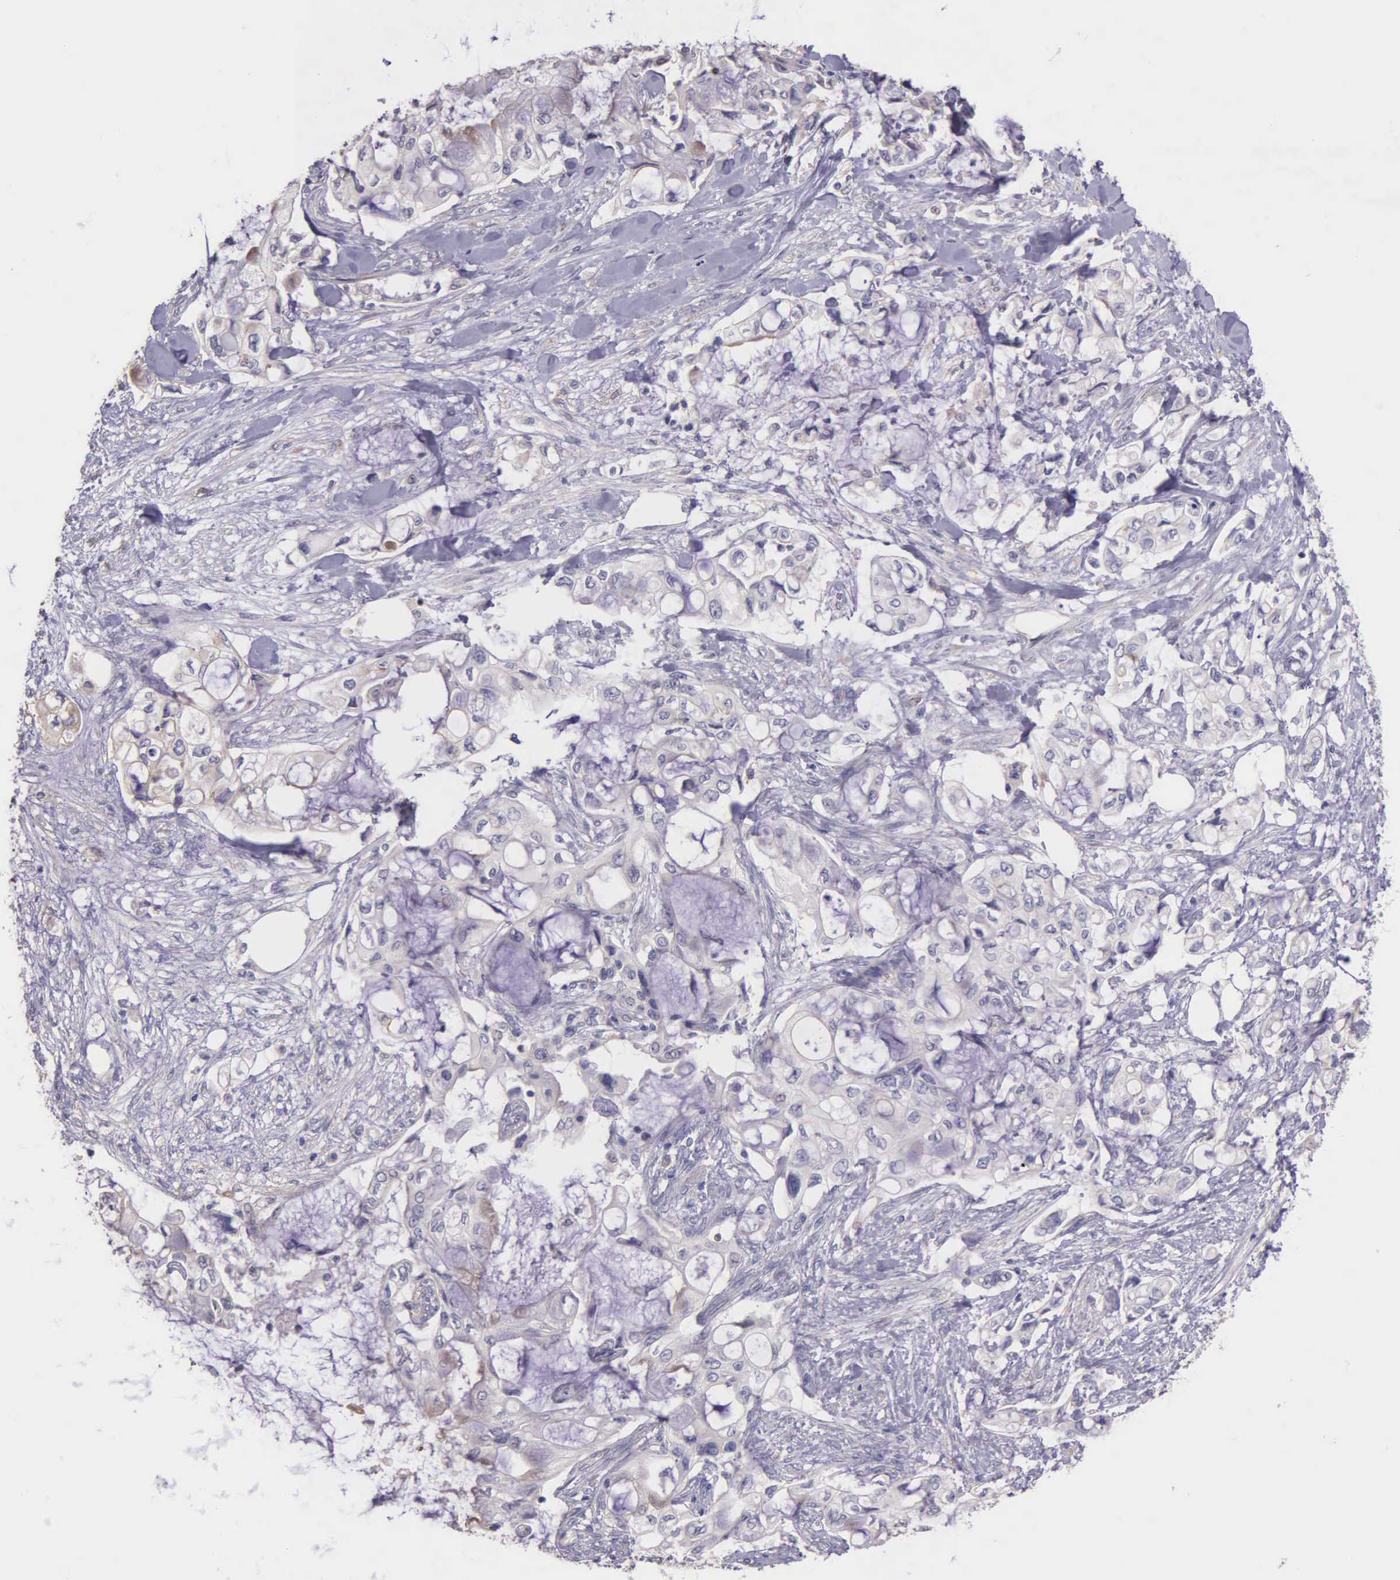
{"staining": {"intensity": "weak", "quantity": "<25%", "location": "nuclear"}, "tissue": "pancreatic cancer", "cell_type": "Tumor cells", "image_type": "cancer", "snomed": [{"axis": "morphology", "description": "Adenocarcinoma, NOS"}, {"axis": "topography", "description": "Pancreas"}], "caption": "A high-resolution image shows immunohistochemistry staining of pancreatic adenocarcinoma, which displays no significant staining in tumor cells.", "gene": "MCM5", "patient": {"sex": "female", "age": 70}}